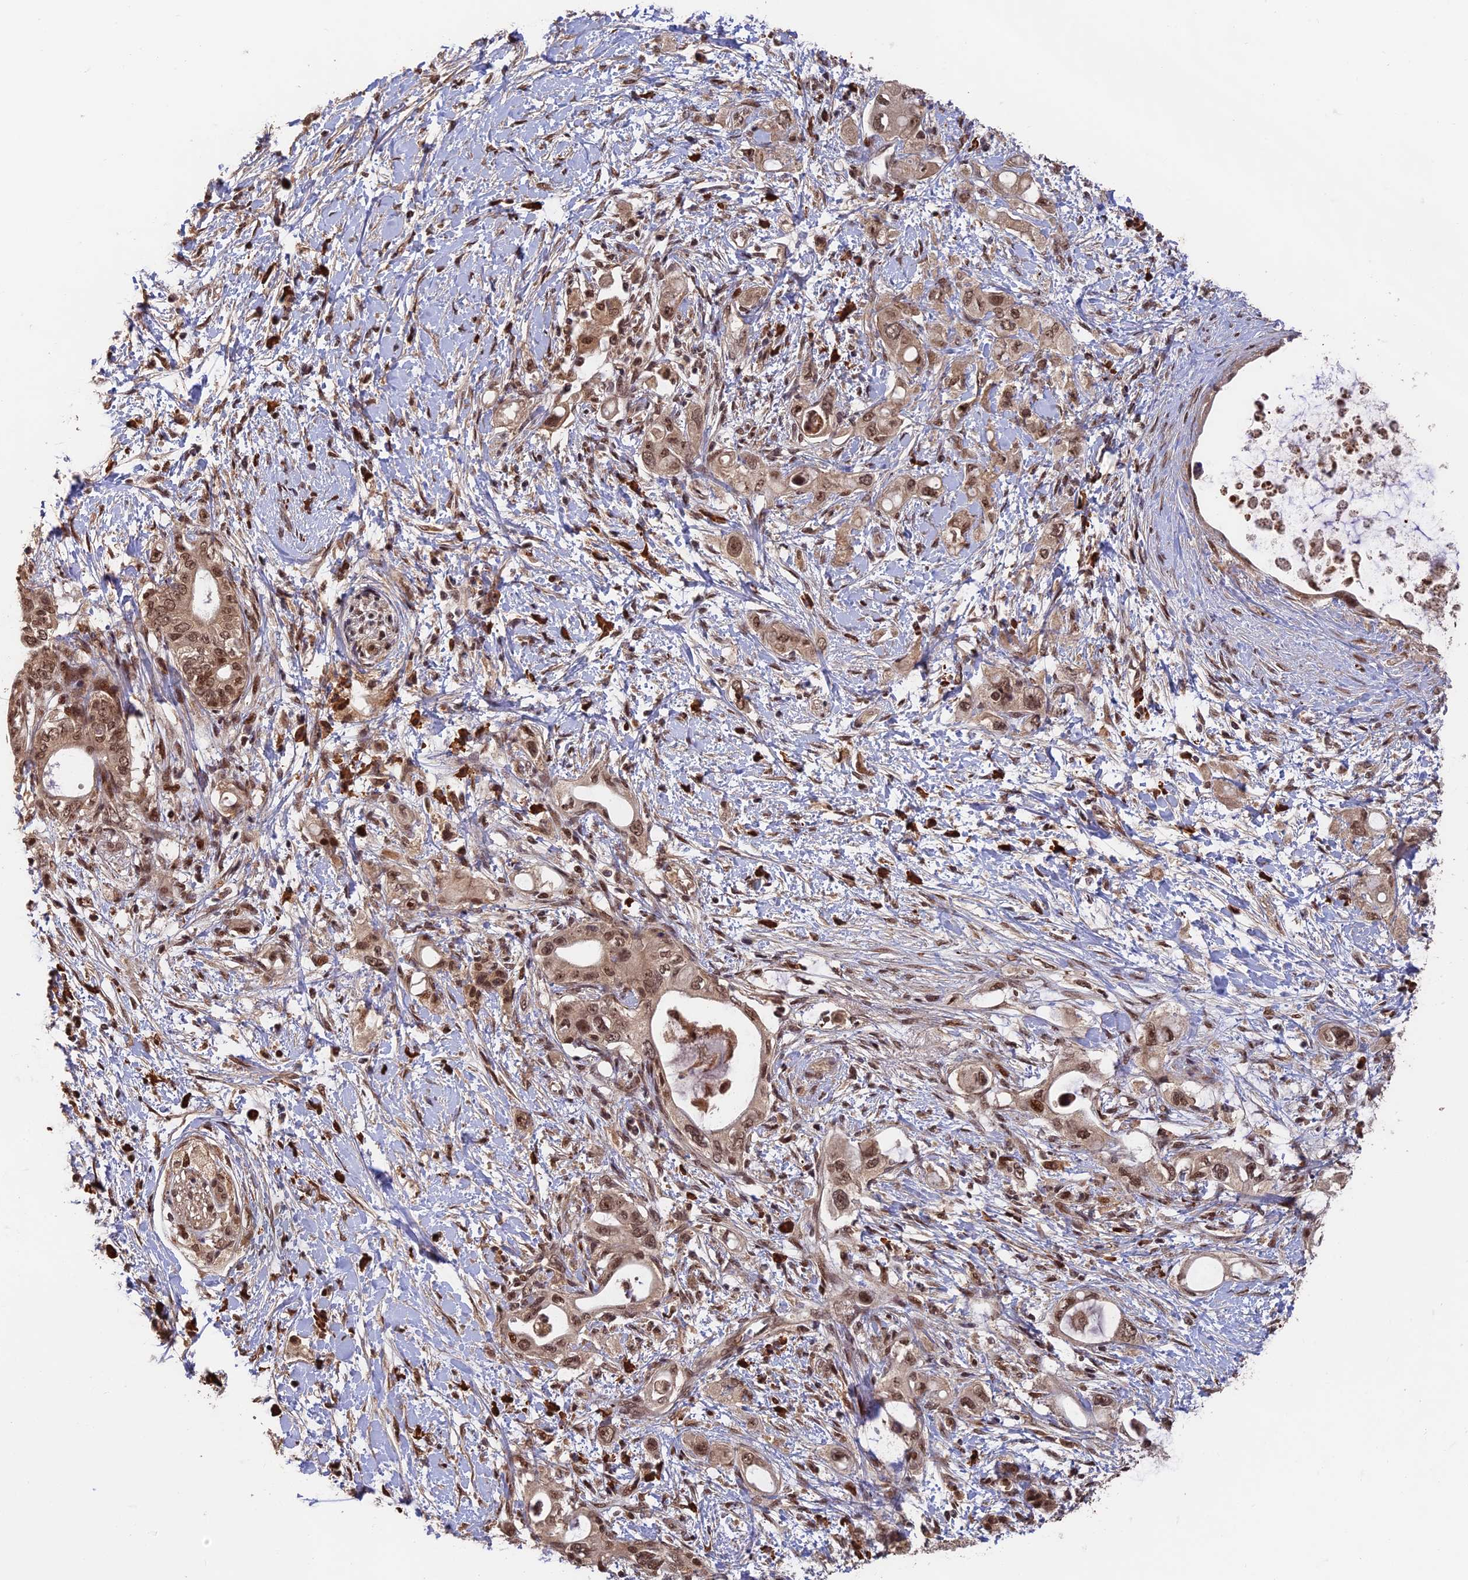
{"staining": {"intensity": "moderate", "quantity": ">75%", "location": "nuclear"}, "tissue": "pancreatic cancer", "cell_type": "Tumor cells", "image_type": "cancer", "snomed": [{"axis": "morphology", "description": "Adenocarcinoma, NOS"}, {"axis": "topography", "description": "Pancreas"}], "caption": "Human pancreatic cancer (adenocarcinoma) stained with a protein marker displays moderate staining in tumor cells.", "gene": "OSBPL1A", "patient": {"sex": "female", "age": 56}}